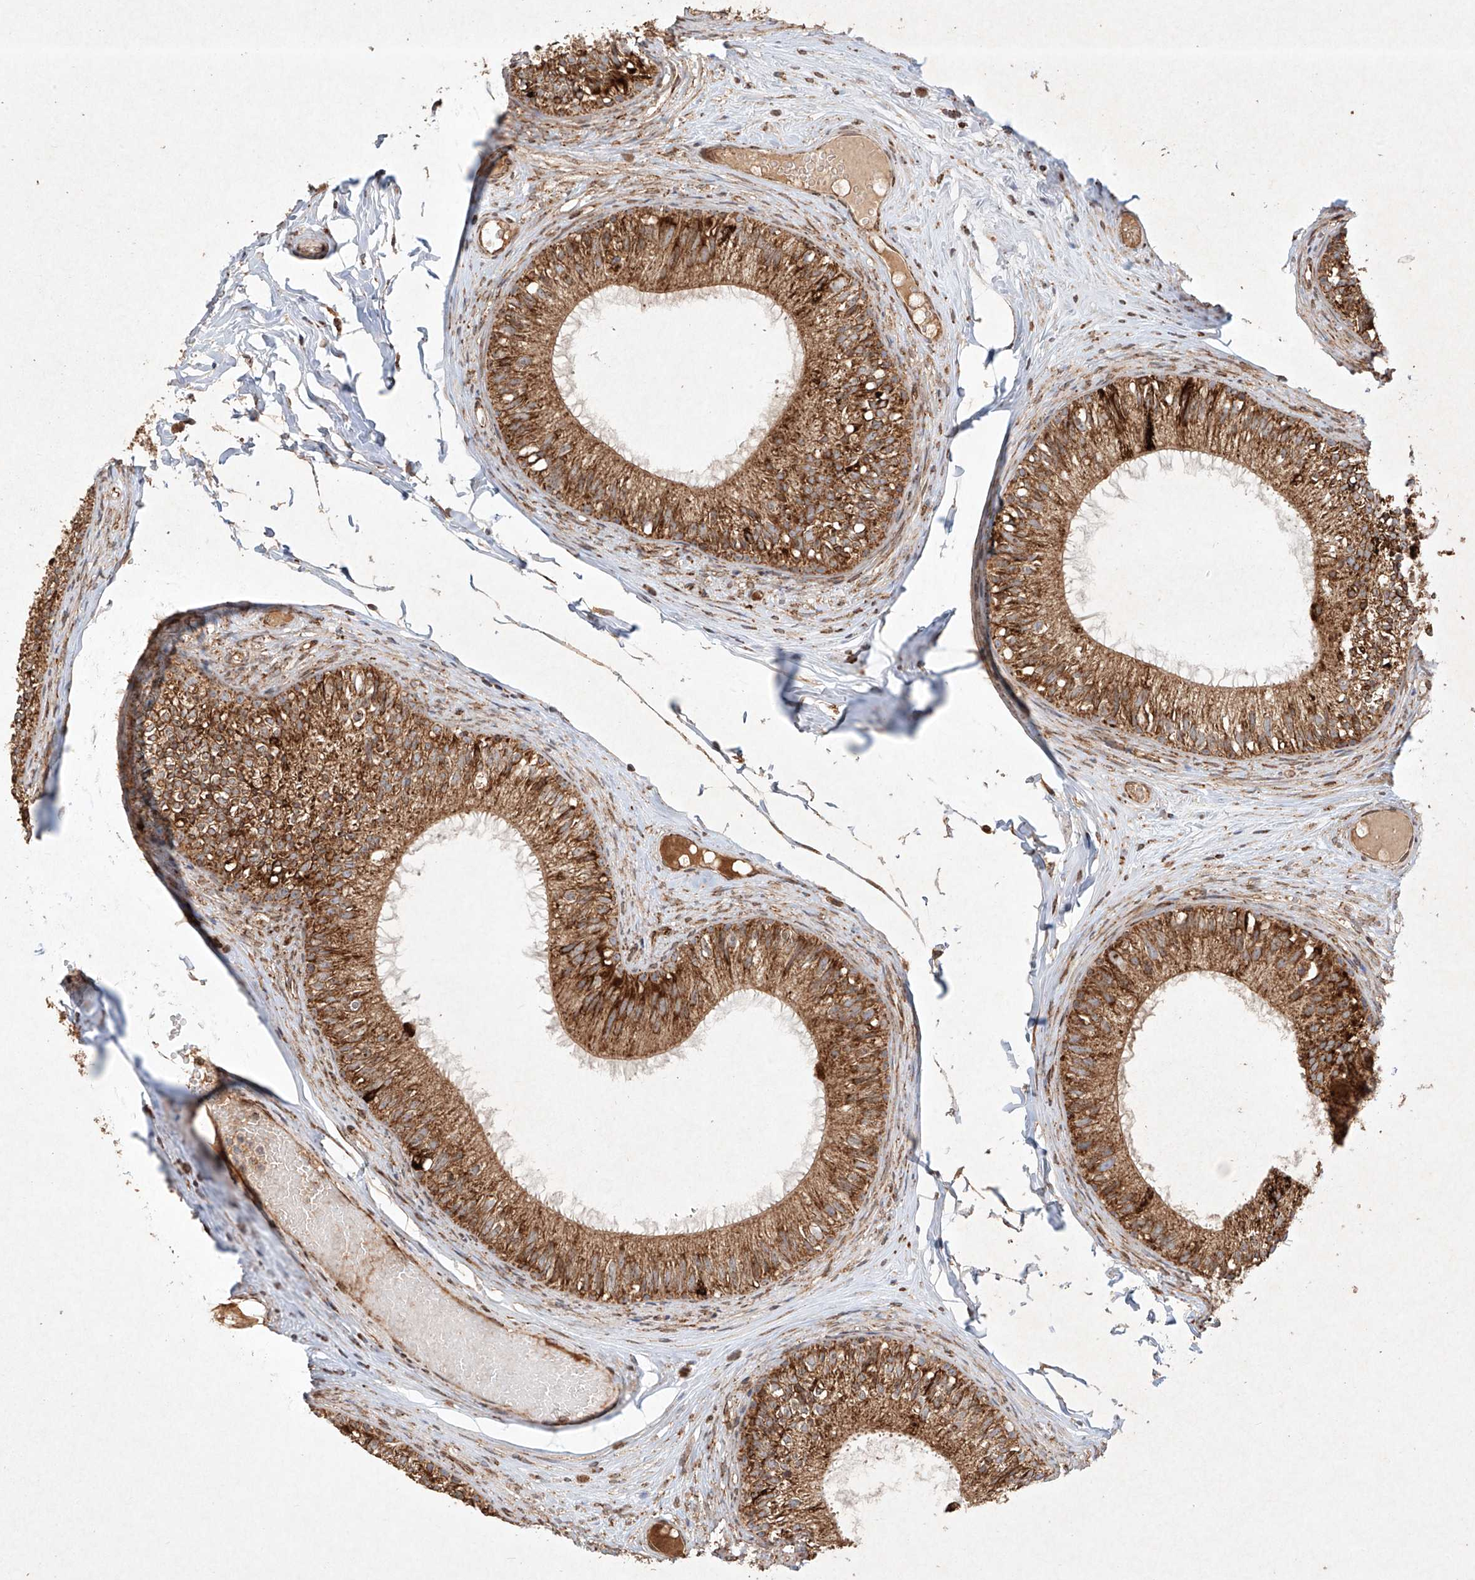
{"staining": {"intensity": "moderate", "quantity": ">75%", "location": "cytoplasmic/membranous"}, "tissue": "epididymis", "cell_type": "Glandular cells", "image_type": "normal", "snomed": [{"axis": "morphology", "description": "Normal tissue, NOS"}, {"axis": "morphology", "description": "Seminoma in situ"}, {"axis": "topography", "description": "Testis"}, {"axis": "topography", "description": "Epididymis"}], "caption": "A high-resolution histopathology image shows IHC staining of benign epididymis, which exhibits moderate cytoplasmic/membranous staining in about >75% of glandular cells.", "gene": "SEMA3B", "patient": {"sex": "male", "age": 28}}